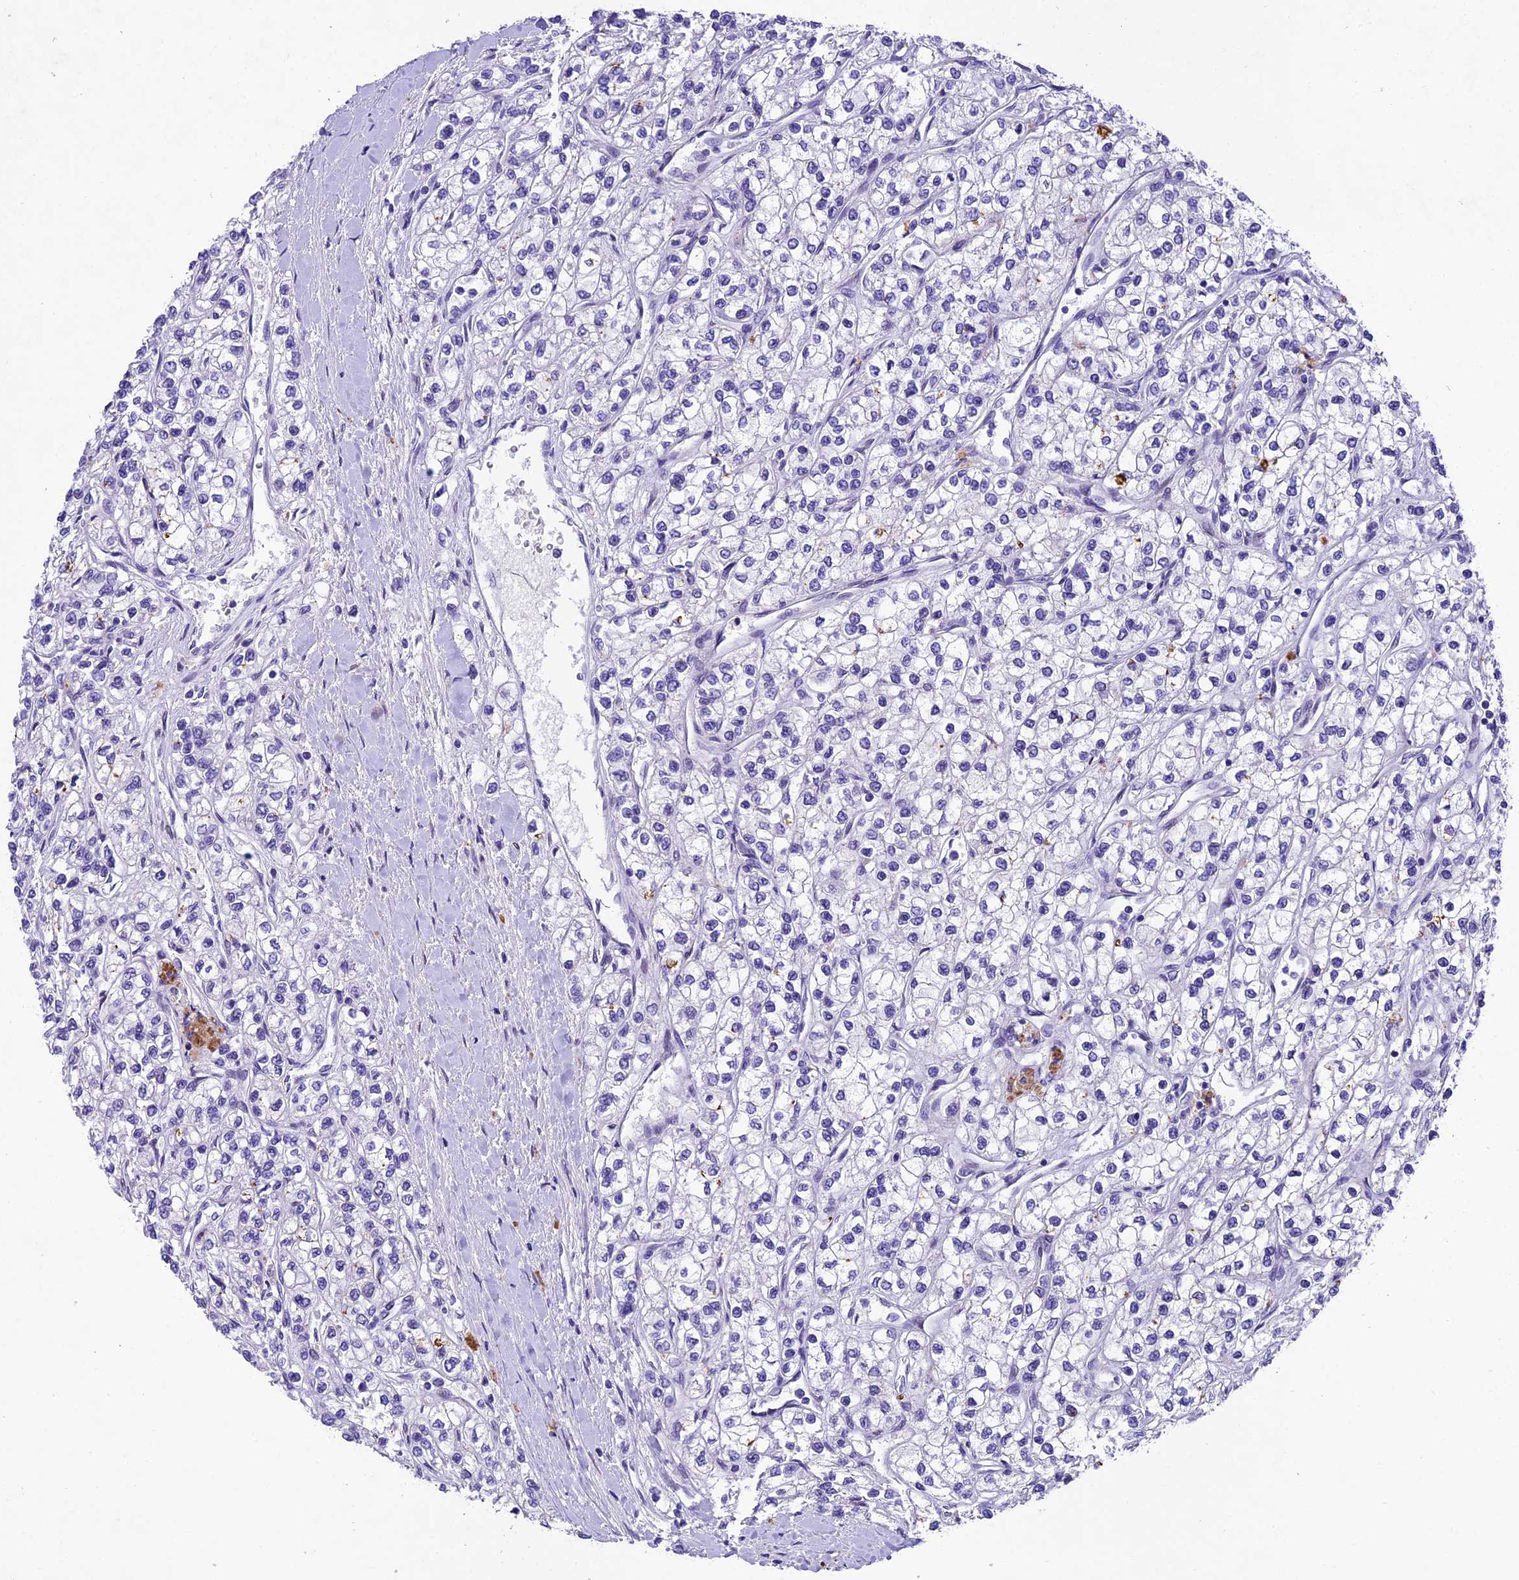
{"staining": {"intensity": "negative", "quantity": "none", "location": "none"}, "tissue": "renal cancer", "cell_type": "Tumor cells", "image_type": "cancer", "snomed": [{"axis": "morphology", "description": "Adenocarcinoma, NOS"}, {"axis": "topography", "description": "Kidney"}], "caption": "Renal cancer (adenocarcinoma) was stained to show a protein in brown. There is no significant positivity in tumor cells.", "gene": "IFT140", "patient": {"sex": "male", "age": 80}}